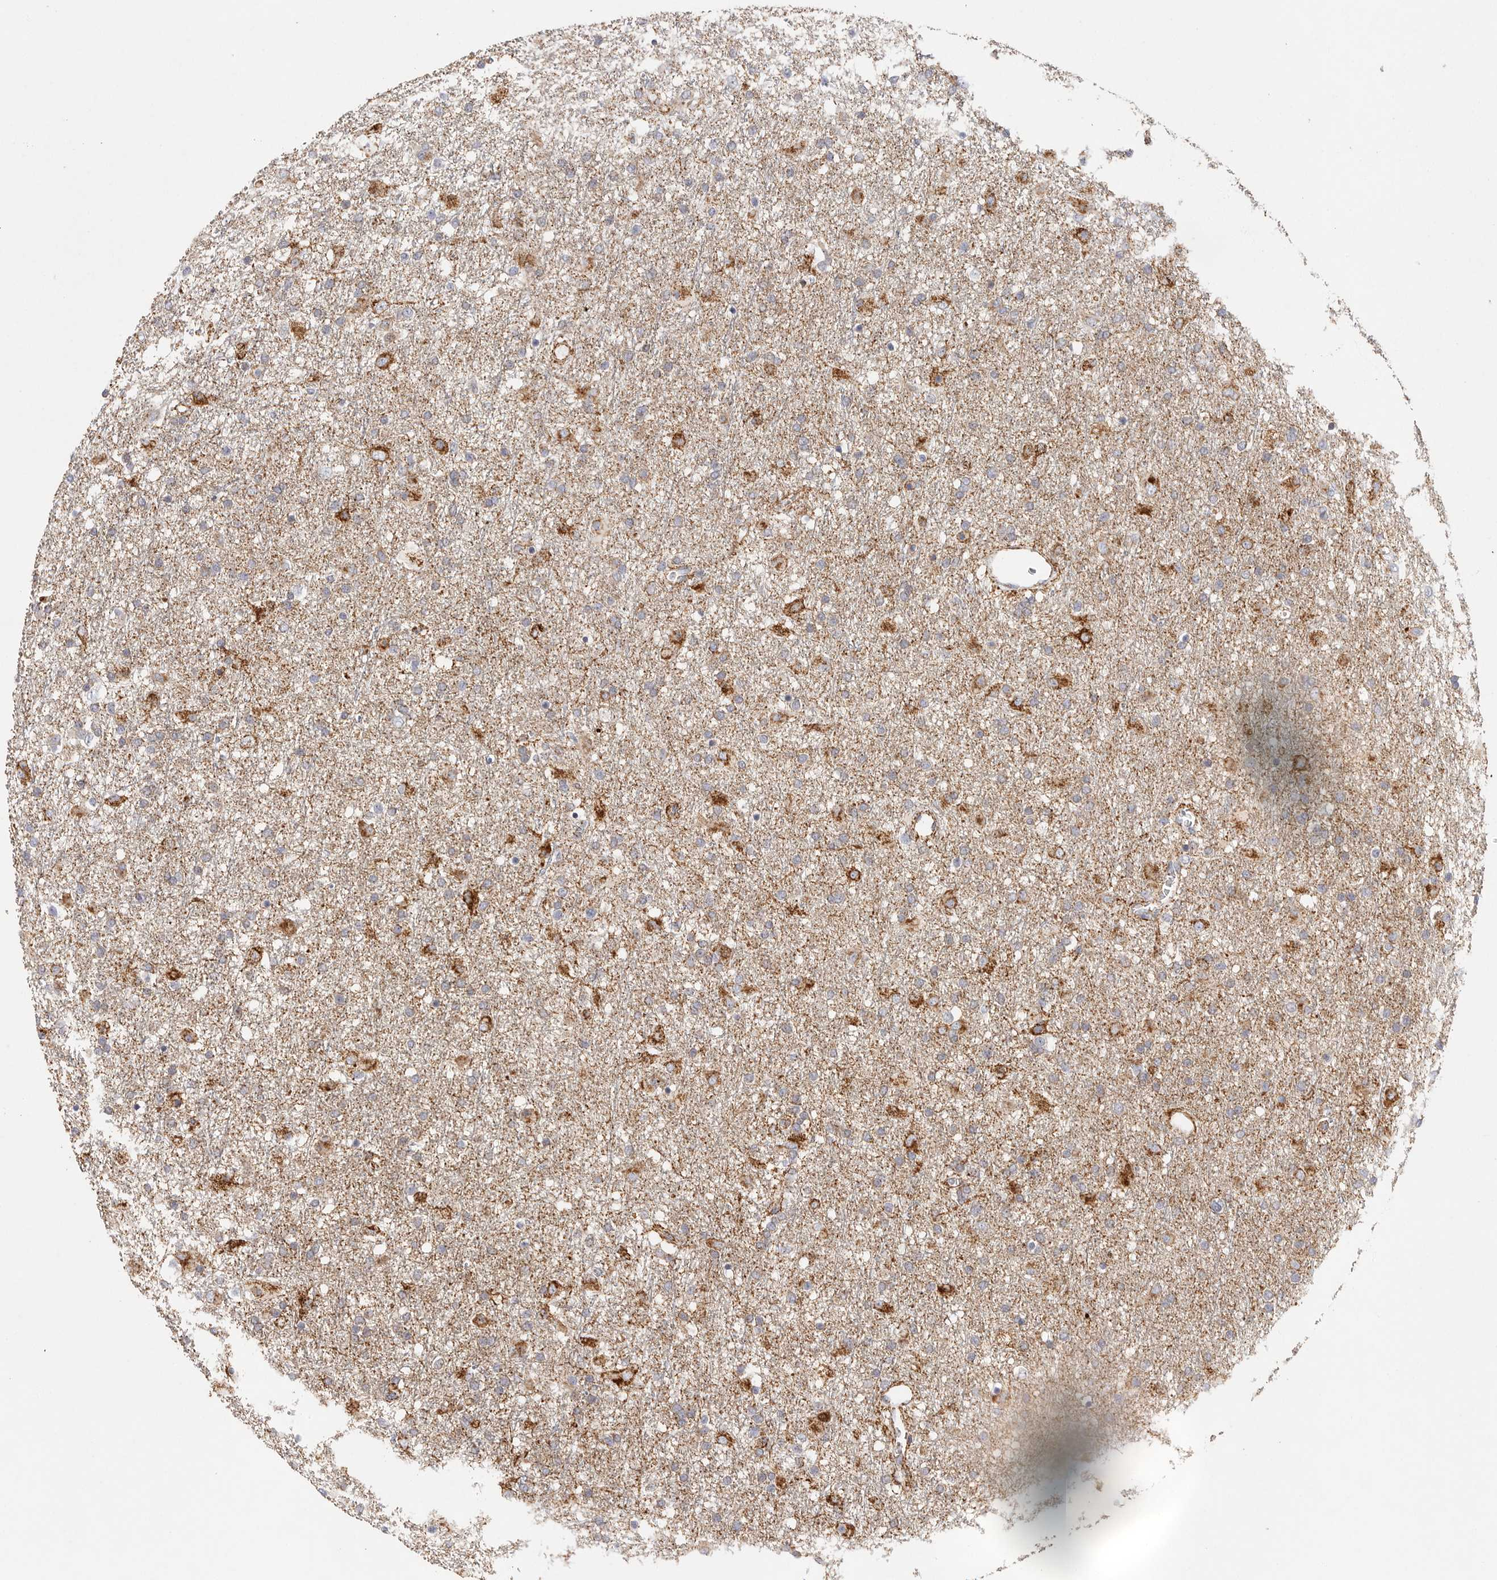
{"staining": {"intensity": "strong", "quantity": "<25%", "location": "cytoplasmic/membranous"}, "tissue": "glioma", "cell_type": "Tumor cells", "image_type": "cancer", "snomed": [{"axis": "morphology", "description": "Glioma, malignant, Low grade"}, {"axis": "topography", "description": "Brain"}], "caption": "Protein staining of malignant glioma (low-grade) tissue demonstrates strong cytoplasmic/membranous positivity in approximately <25% of tumor cells.", "gene": "ELP3", "patient": {"sex": "male", "age": 65}}